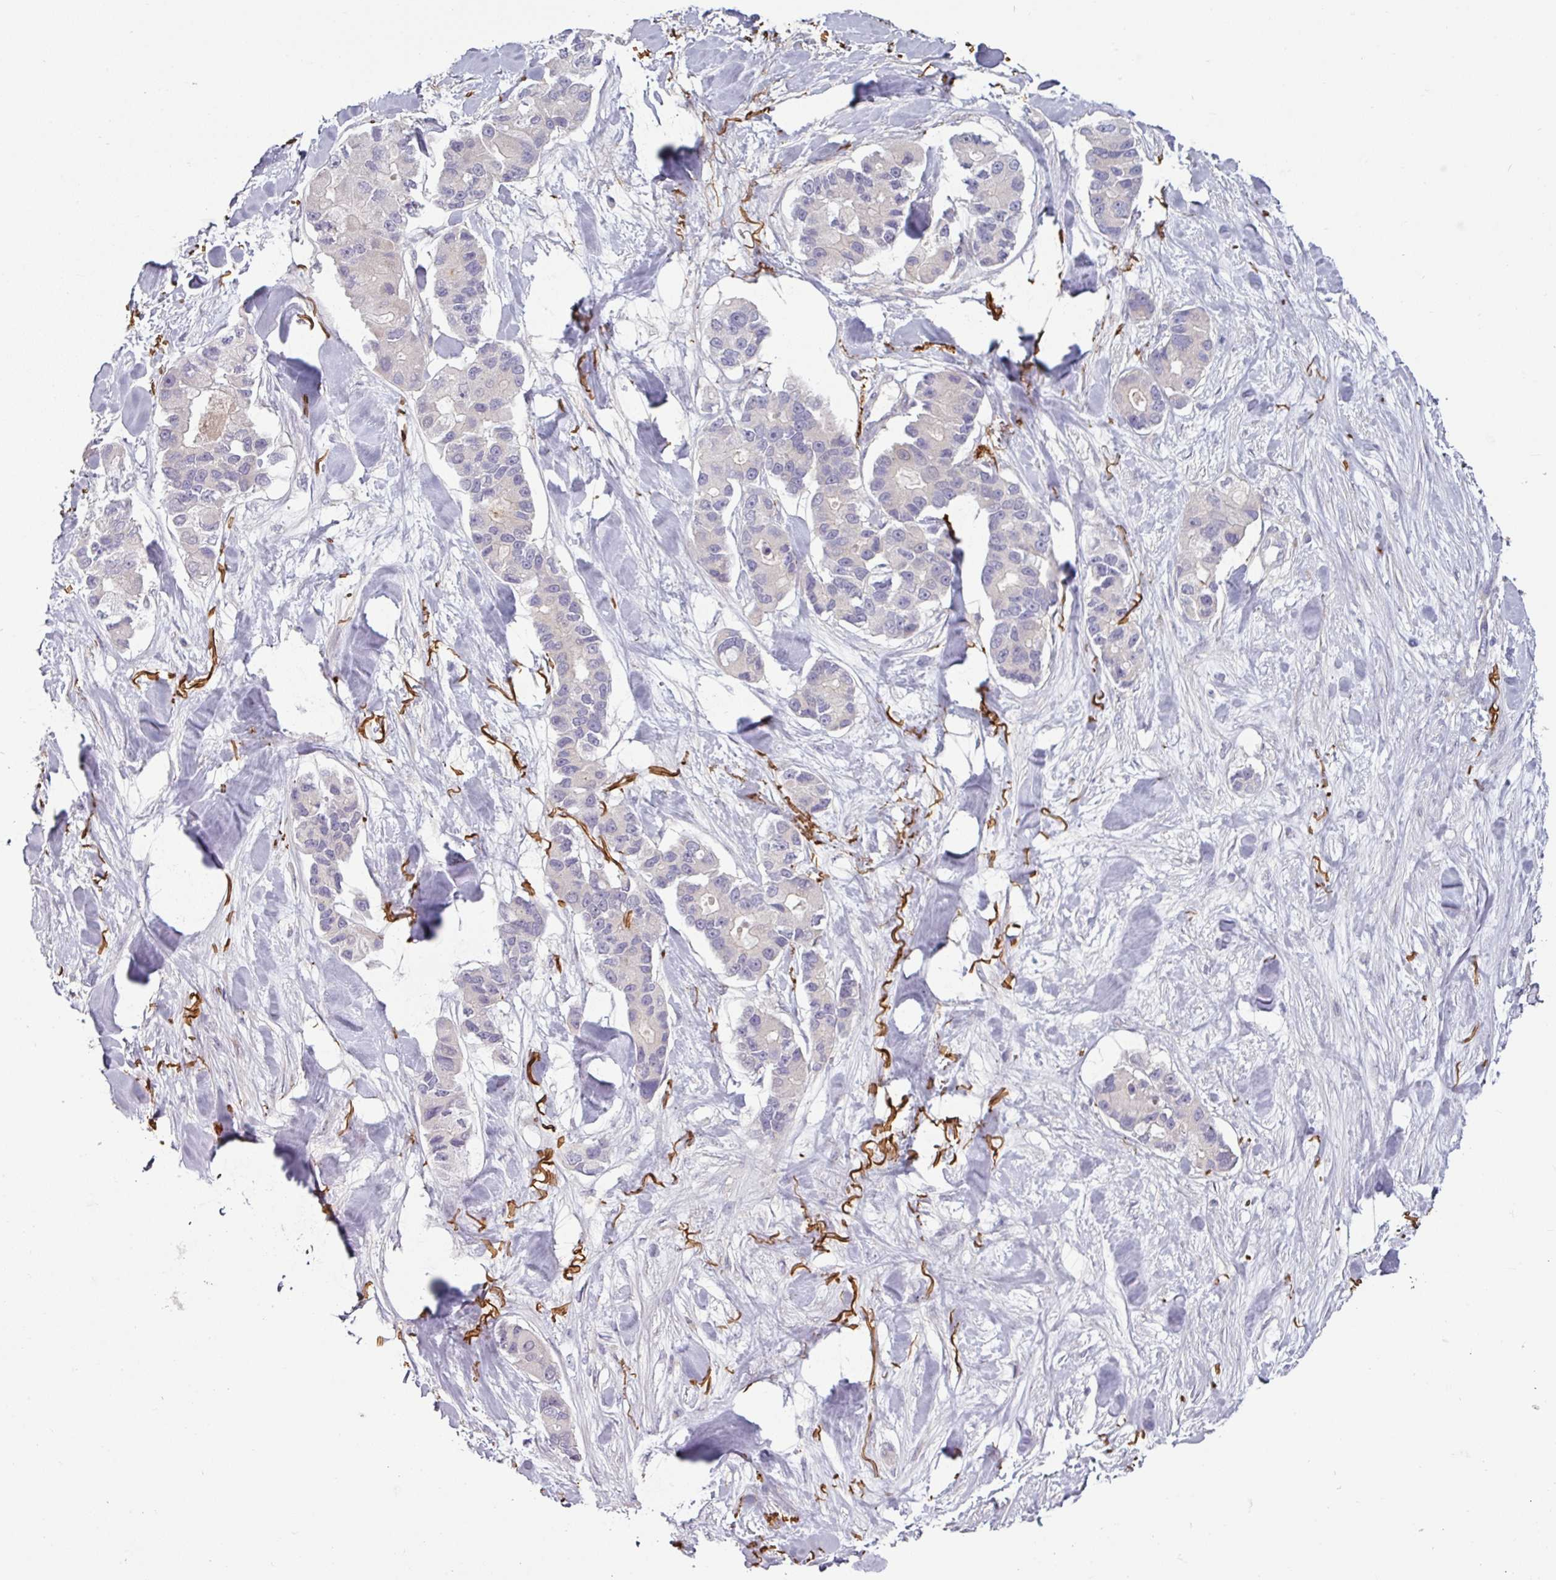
{"staining": {"intensity": "negative", "quantity": "none", "location": "none"}, "tissue": "lung cancer", "cell_type": "Tumor cells", "image_type": "cancer", "snomed": [{"axis": "morphology", "description": "Adenocarcinoma, NOS"}, {"axis": "topography", "description": "Lung"}], "caption": "High power microscopy histopathology image of an immunohistochemistry histopathology image of adenocarcinoma (lung), revealing no significant positivity in tumor cells.", "gene": "MTMR14", "patient": {"sex": "female", "age": 54}}